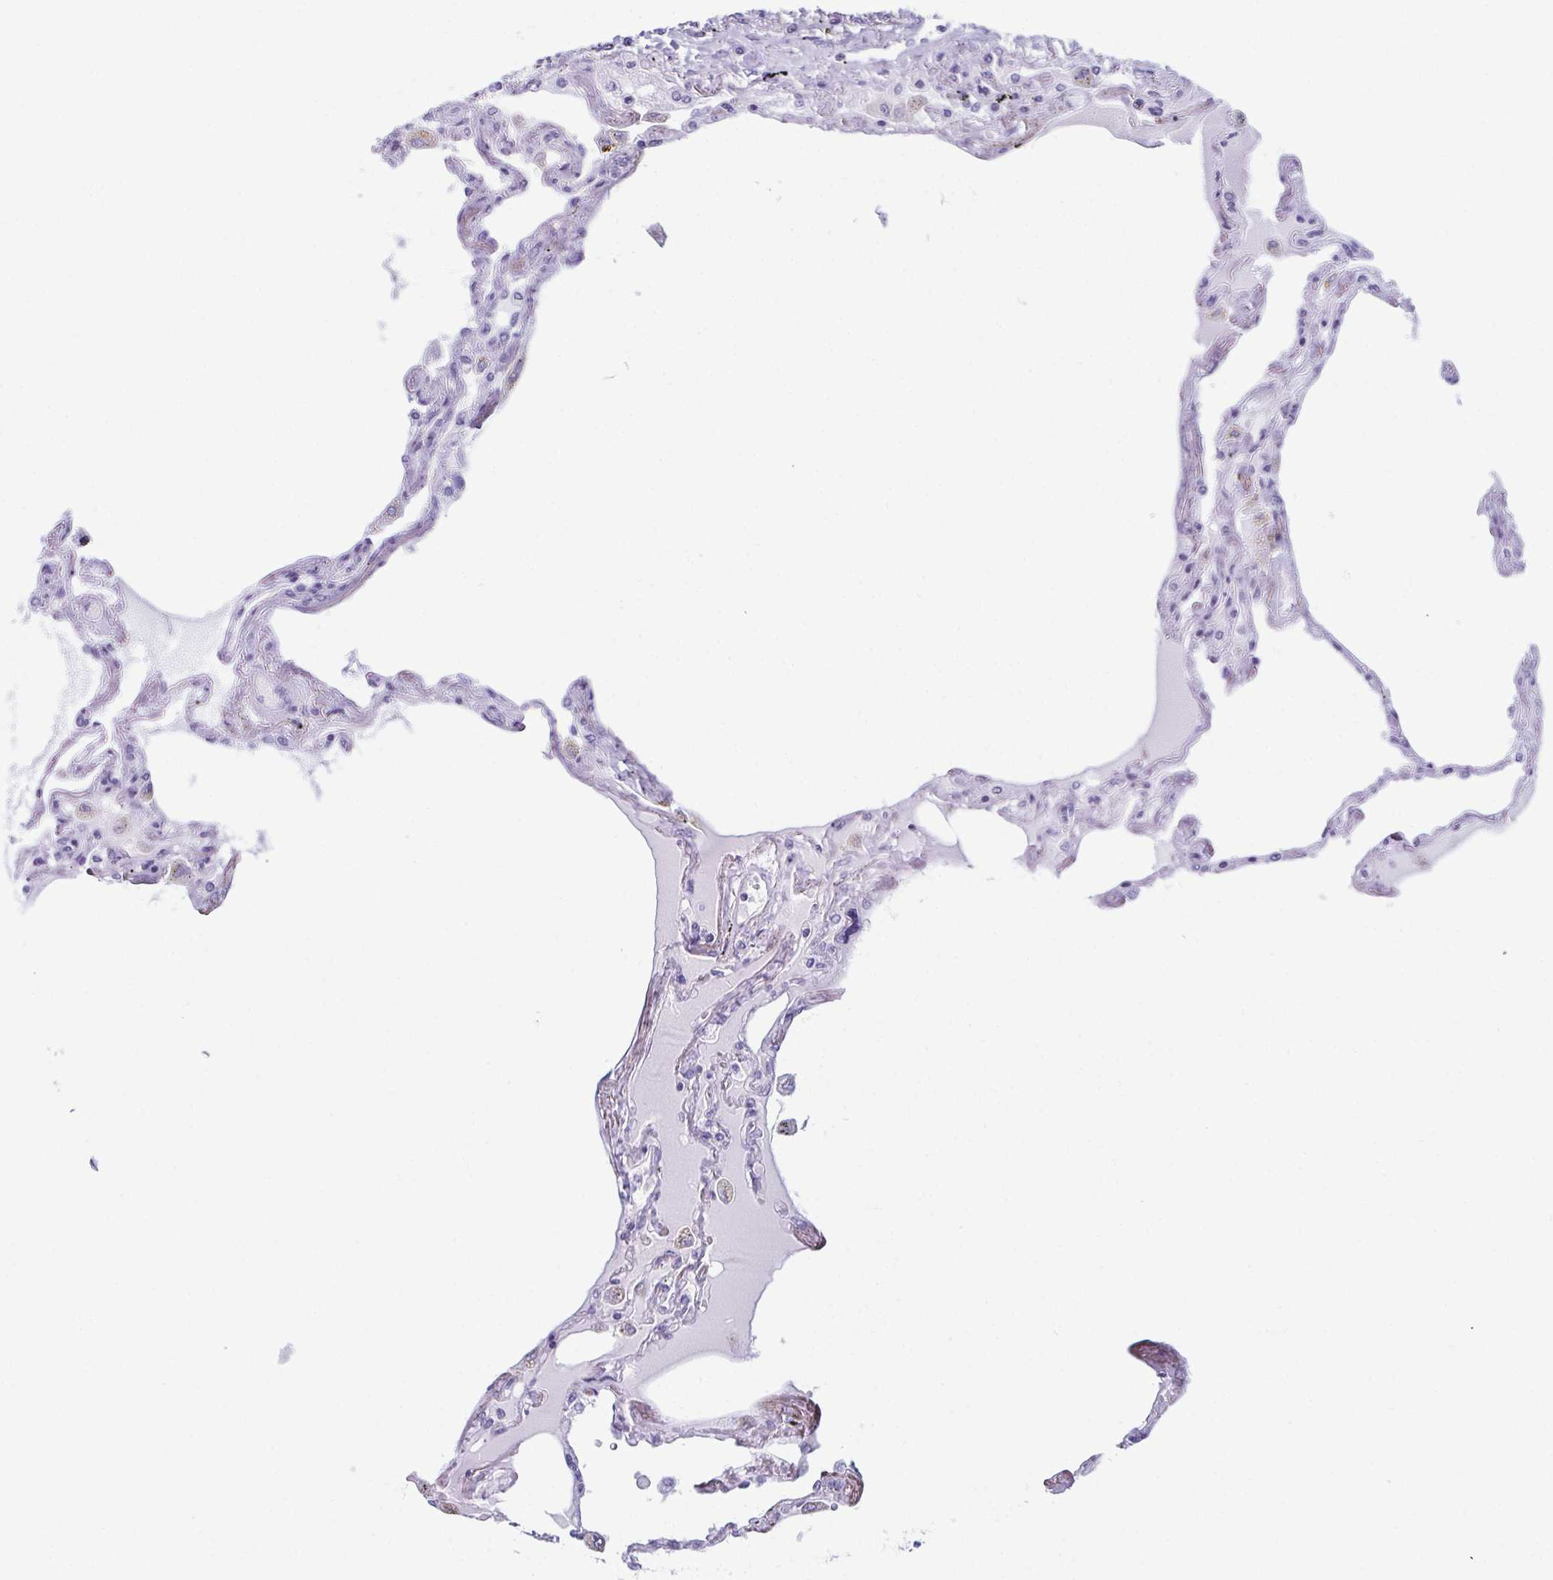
{"staining": {"intensity": "negative", "quantity": "none", "location": "none"}, "tissue": "lung", "cell_type": "Alveolar cells", "image_type": "normal", "snomed": [{"axis": "morphology", "description": "Normal tissue, NOS"}, {"axis": "morphology", "description": "Adenocarcinoma, NOS"}, {"axis": "topography", "description": "Cartilage tissue"}, {"axis": "topography", "description": "Lung"}], "caption": "This is an immunohistochemistry image of benign human lung. There is no positivity in alveolar cells.", "gene": "ENKUR", "patient": {"sex": "female", "age": 67}}